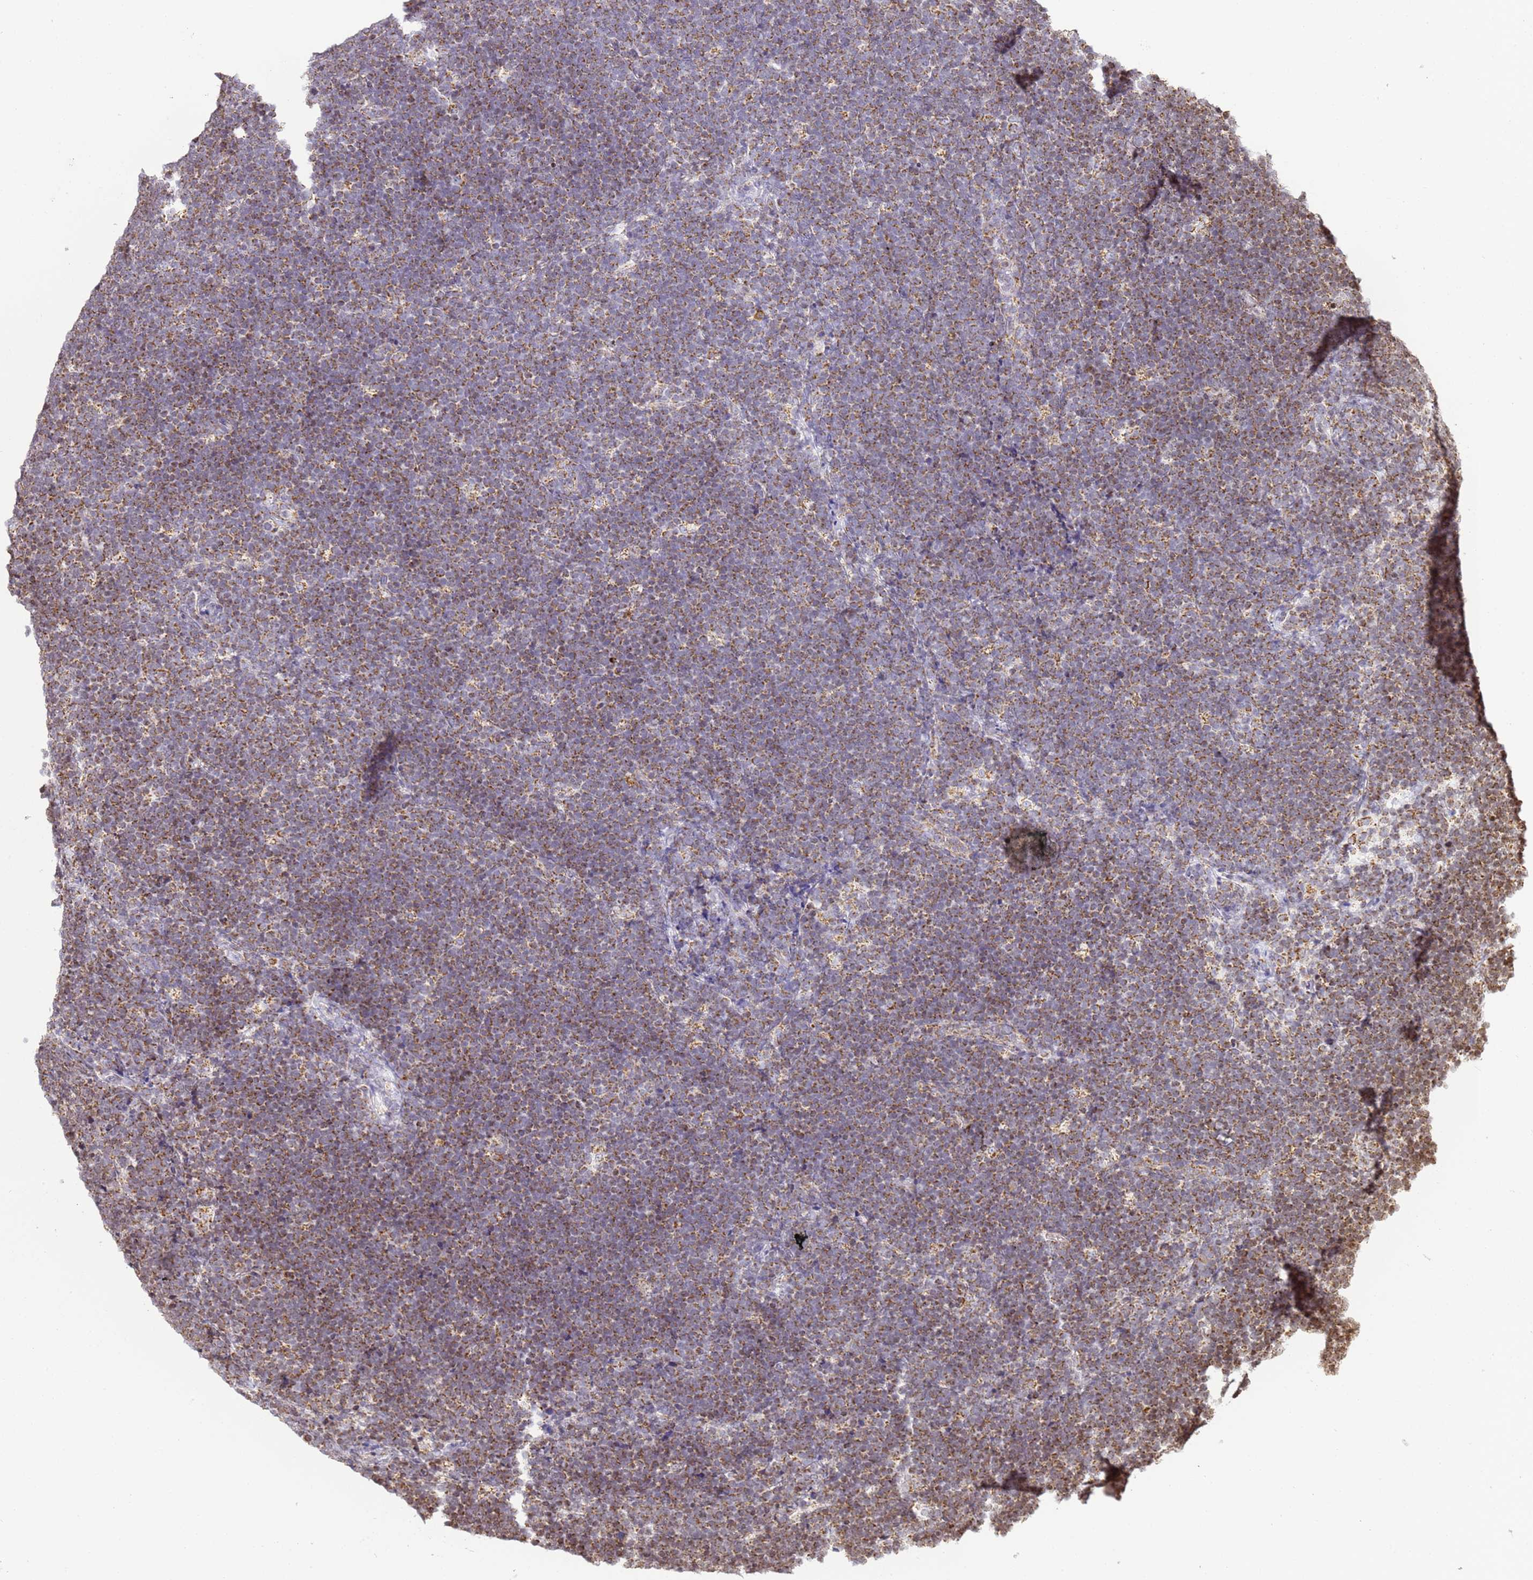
{"staining": {"intensity": "moderate", "quantity": ">75%", "location": "cytoplasmic/membranous"}, "tissue": "lymphoma", "cell_type": "Tumor cells", "image_type": "cancer", "snomed": [{"axis": "morphology", "description": "Malignant lymphoma, non-Hodgkin's type, High grade"}, {"axis": "topography", "description": "Lymph node"}], "caption": "DAB immunohistochemical staining of human lymphoma demonstrates moderate cytoplasmic/membranous protein staining in approximately >75% of tumor cells.", "gene": "HSPE1", "patient": {"sex": "male", "age": 13}}